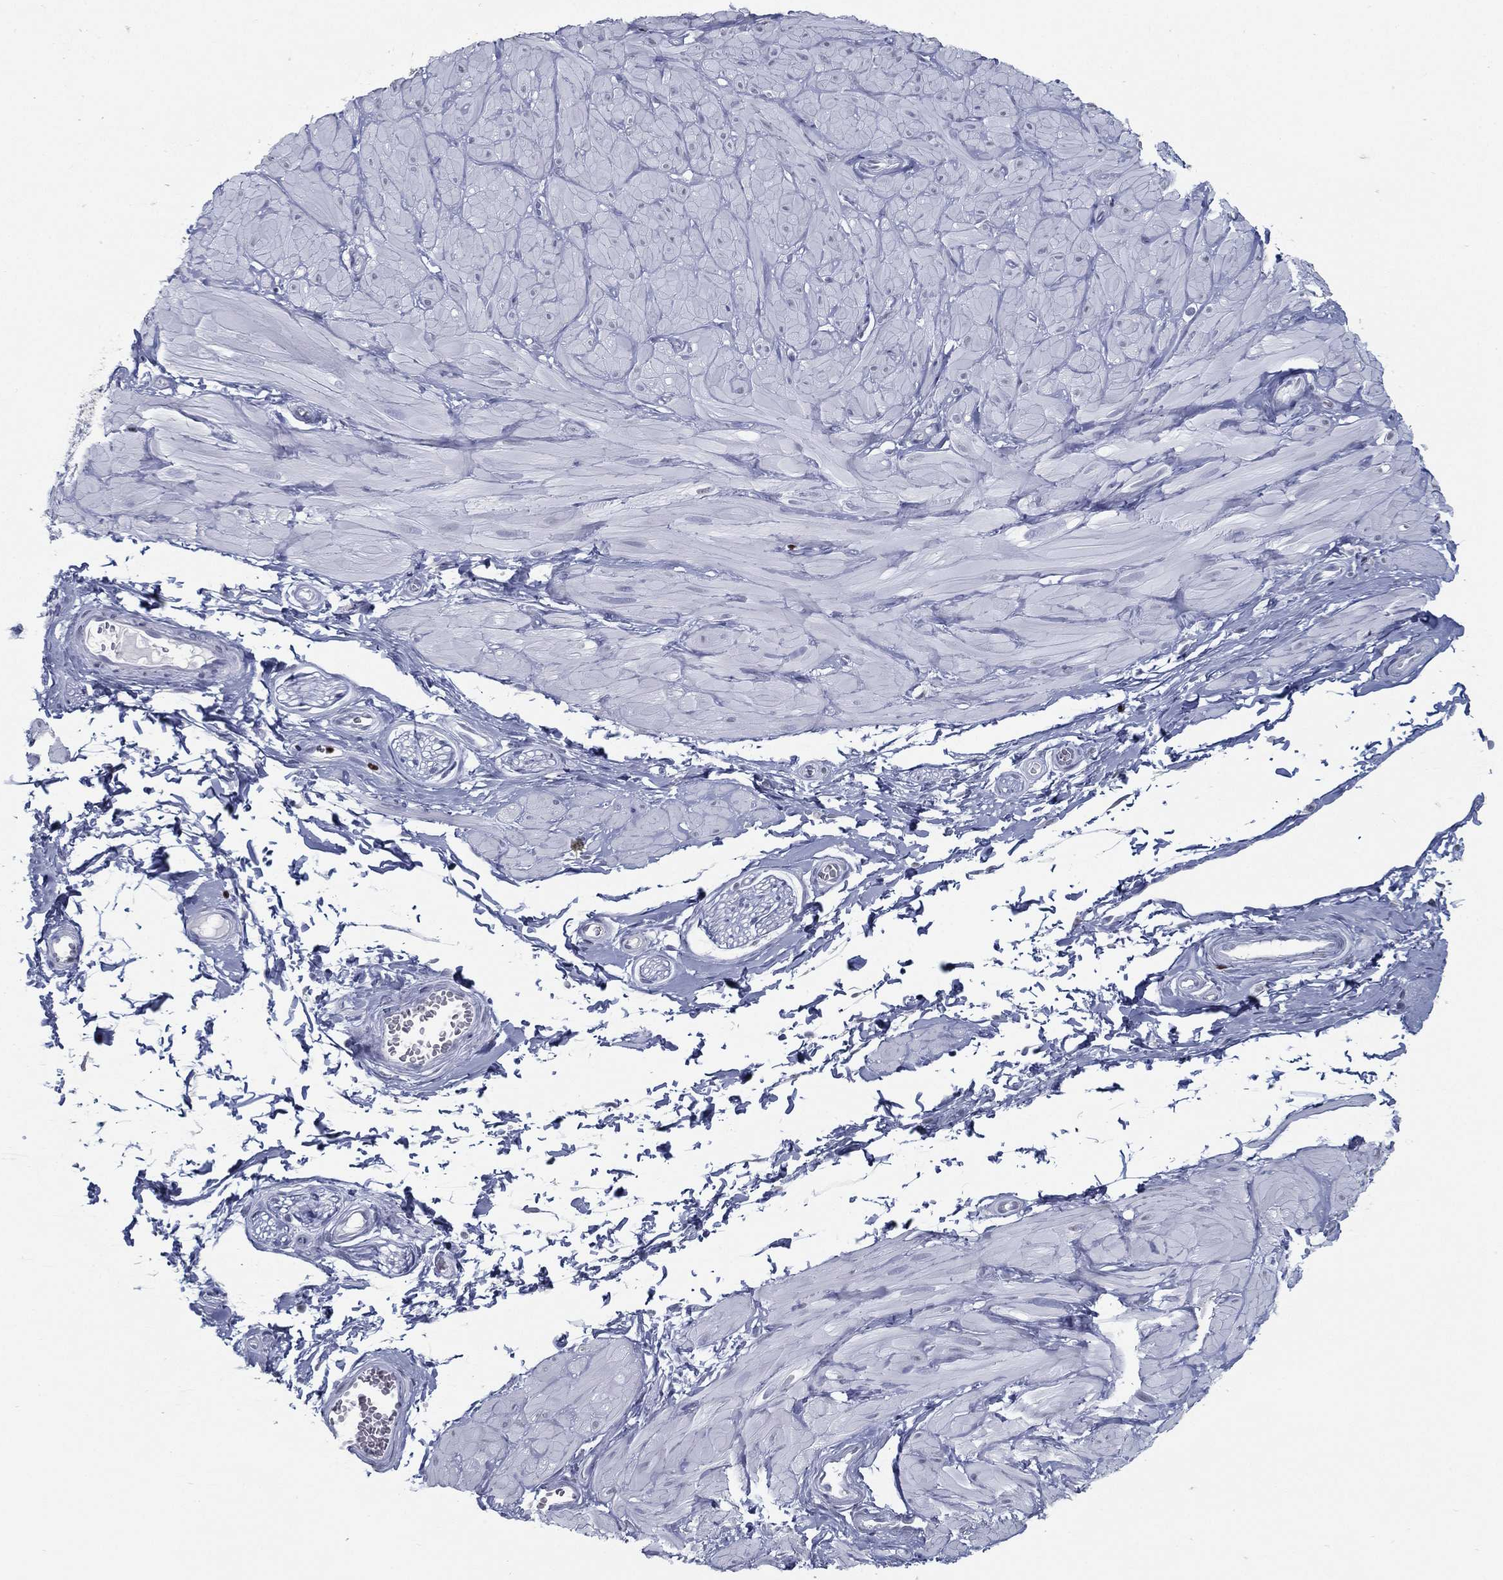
{"staining": {"intensity": "negative", "quantity": "none", "location": "none"}, "tissue": "soft tissue", "cell_type": "Fibroblasts", "image_type": "normal", "snomed": [{"axis": "morphology", "description": "Normal tissue, NOS"}, {"axis": "topography", "description": "Smooth muscle"}, {"axis": "topography", "description": "Peripheral nerve tissue"}], "caption": "Protein analysis of benign soft tissue reveals no significant positivity in fibroblasts.", "gene": "PYHIN1", "patient": {"sex": "male", "age": 22}}